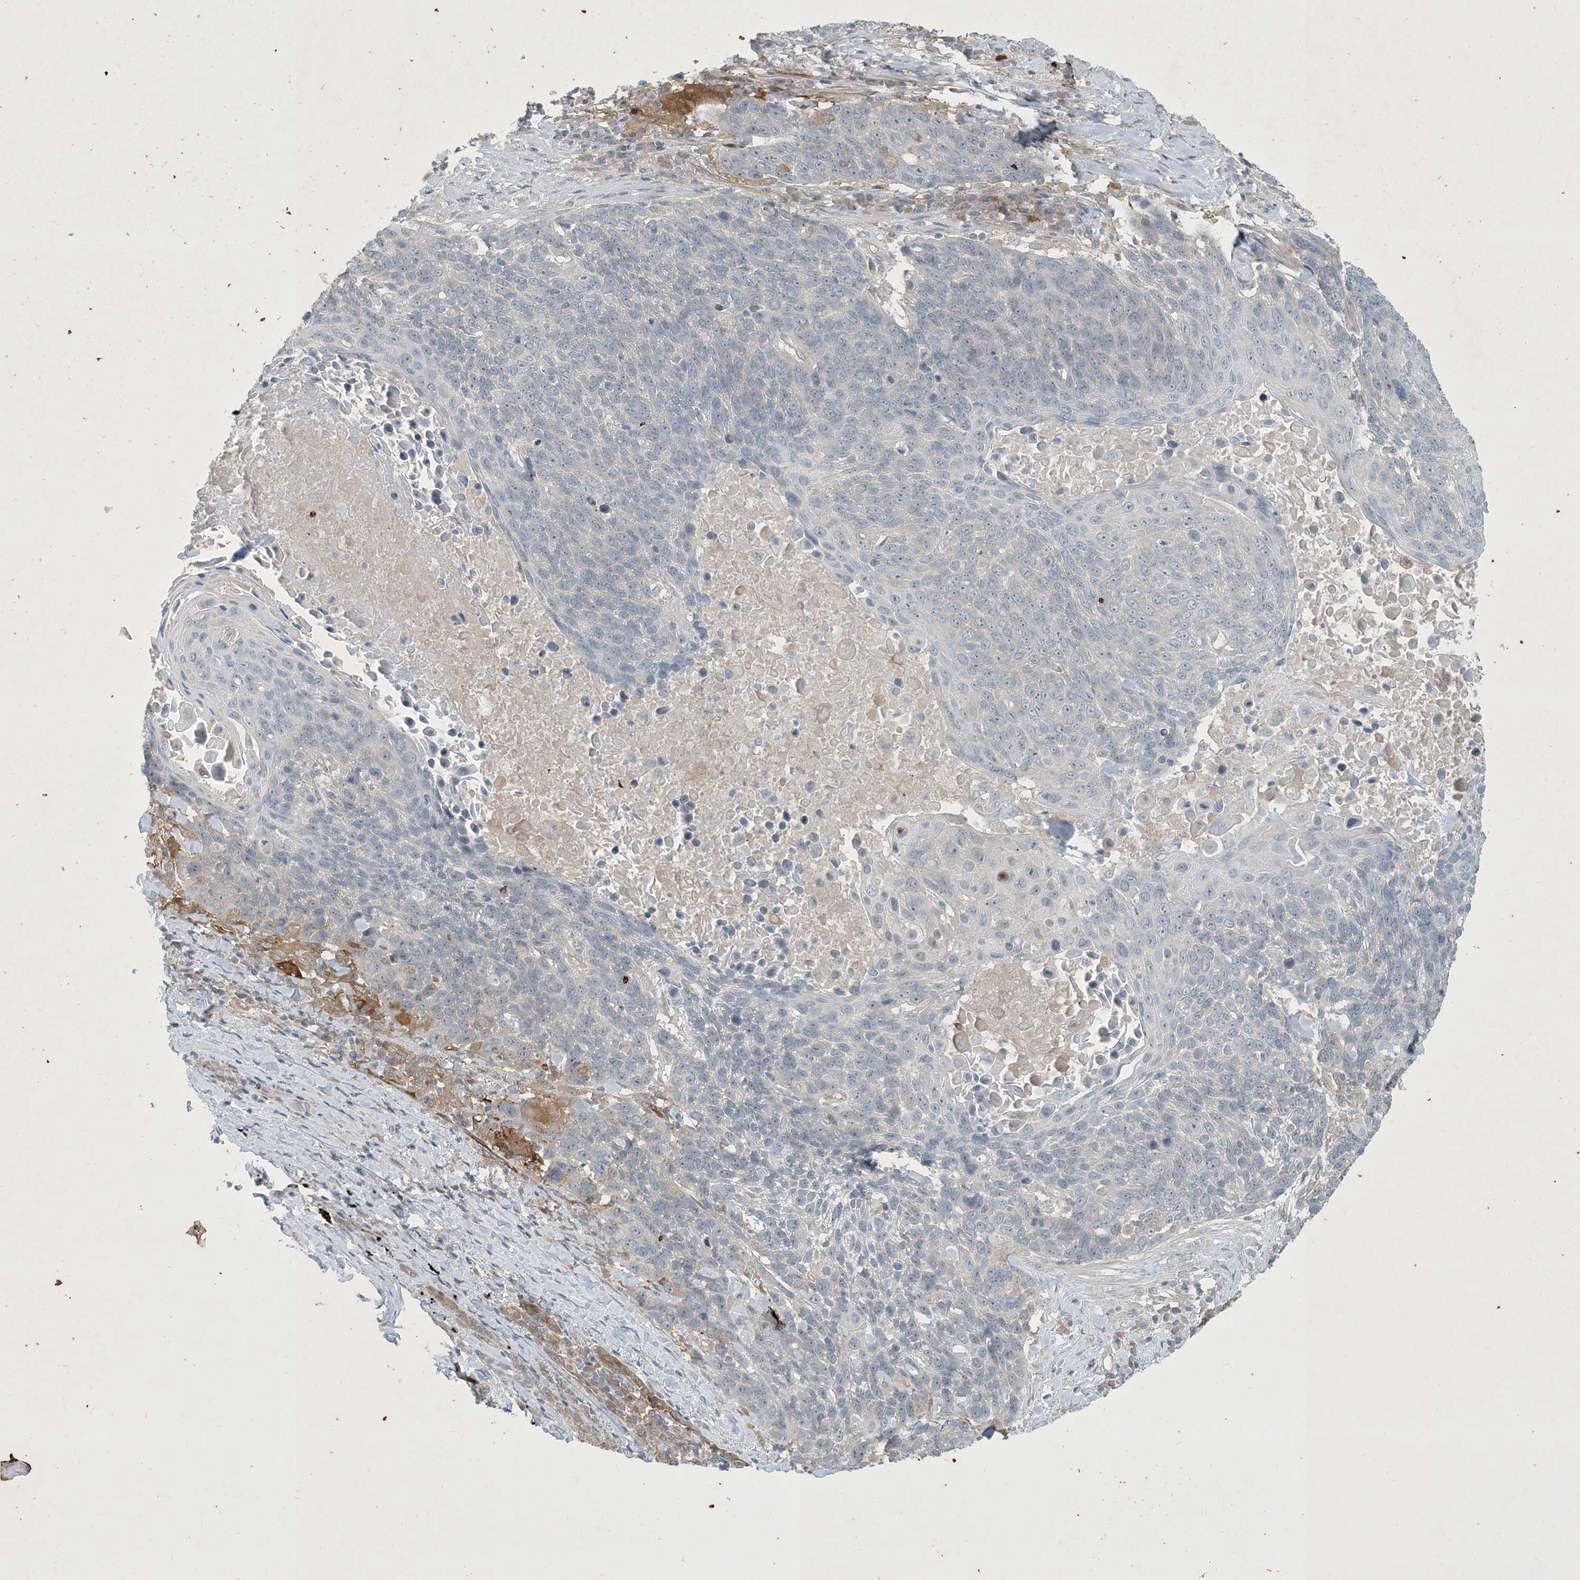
{"staining": {"intensity": "negative", "quantity": "none", "location": "none"}, "tissue": "lung cancer", "cell_type": "Tumor cells", "image_type": "cancer", "snomed": [{"axis": "morphology", "description": "Squamous cell carcinoma, NOS"}, {"axis": "topography", "description": "Lung"}], "caption": "High power microscopy micrograph of an immunohistochemistry image of squamous cell carcinoma (lung), revealing no significant positivity in tumor cells. (DAB (3,3'-diaminobenzidine) immunohistochemistry (IHC) visualized using brightfield microscopy, high magnification).", "gene": "CDS1", "patient": {"sex": "male", "age": 66}}